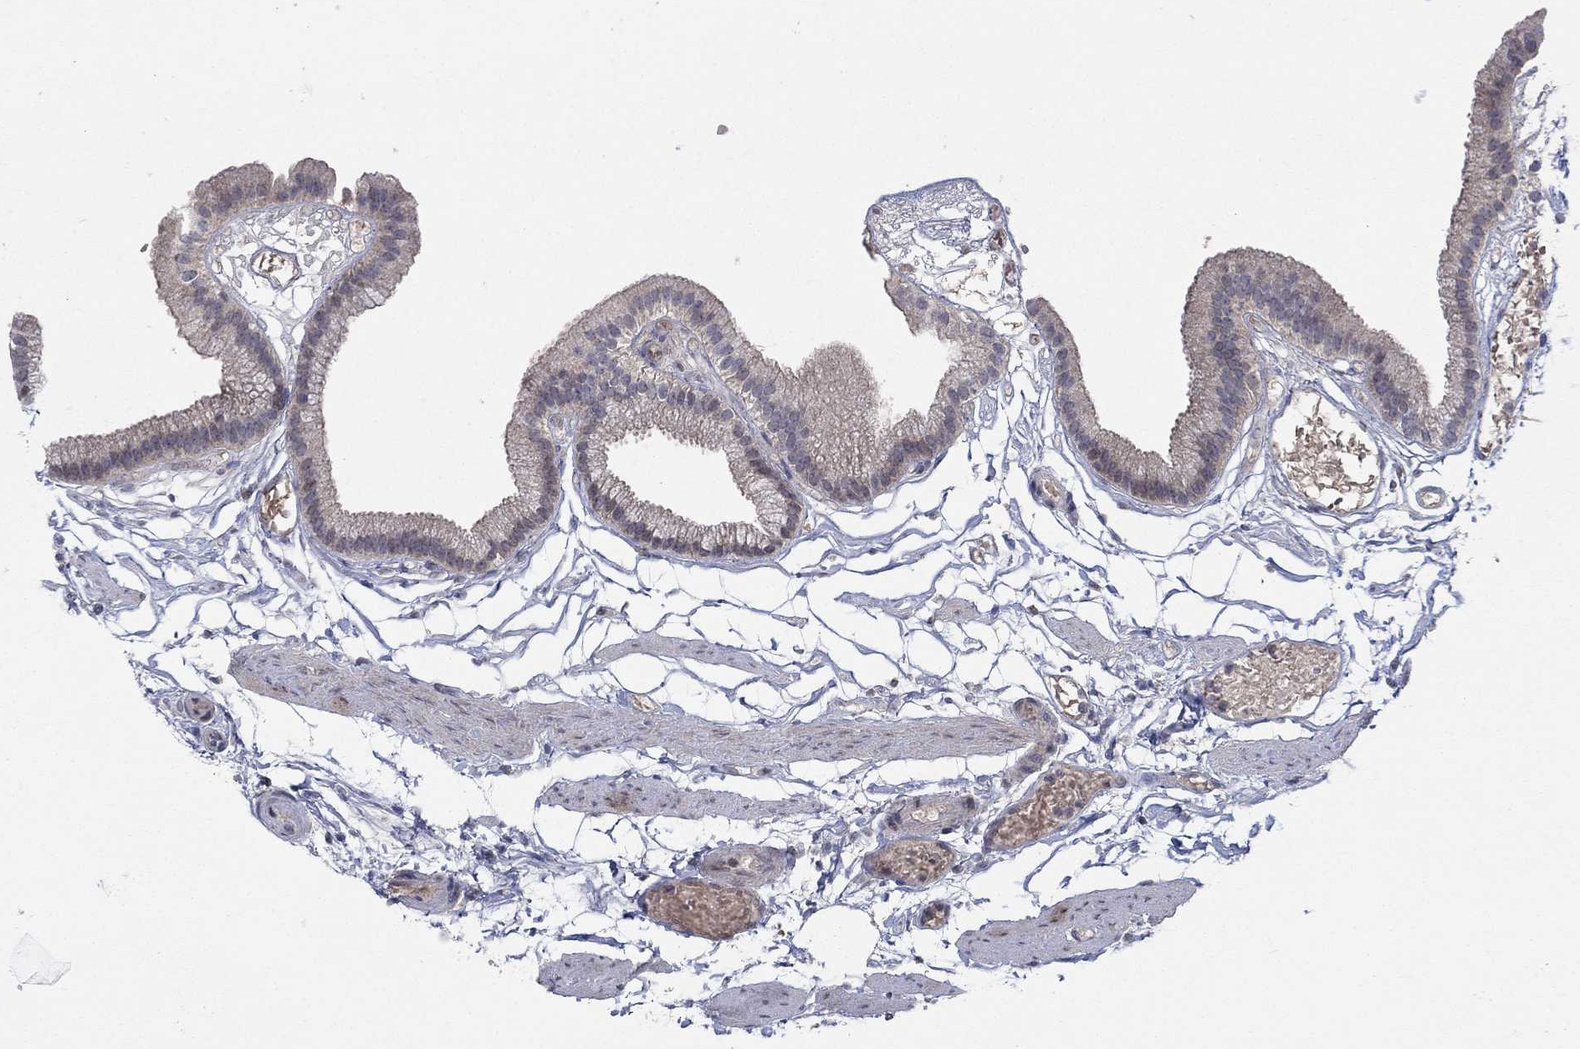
{"staining": {"intensity": "negative", "quantity": "none", "location": "none"}, "tissue": "gallbladder", "cell_type": "Glandular cells", "image_type": "normal", "snomed": [{"axis": "morphology", "description": "Normal tissue, NOS"}, {"axis": "topography", "description": "Gallbladder"}], "caption": "High magnification brightfield microscopy of unremarkable gallbladder stained with DAB (brown) and counterstained with hematoxylin (blue): glandular cells show no significant staining.", "gene": "IL4", "patient": {"sex": "female", "age": 45}}